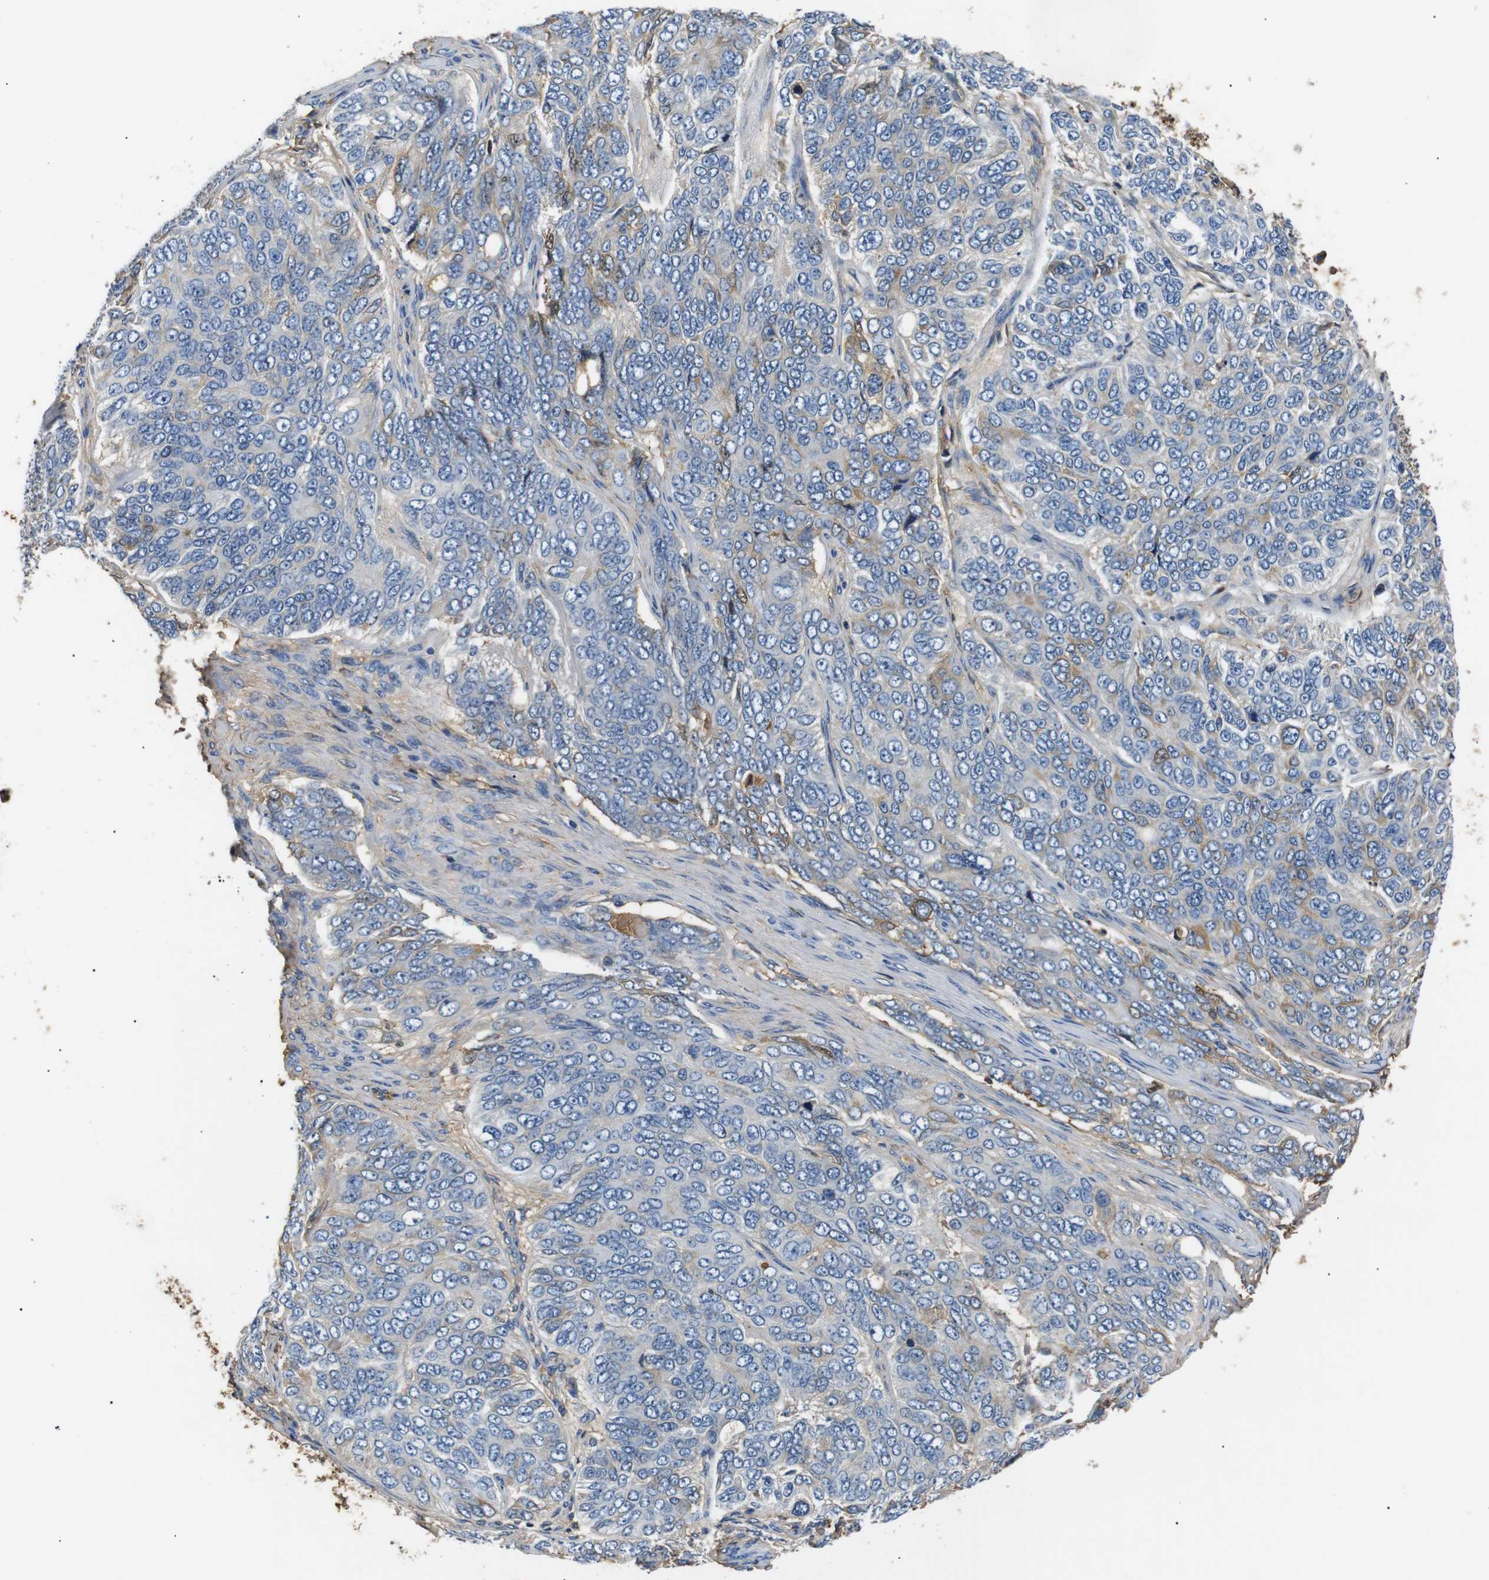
{"staining": {"intensity": "weak", "quantity": ">75%", "location": "cytoplasmic/membranous,nuclear"}, "tissue": "ovarian cancer", "cell_type": "Tumor cells", "image_type": "cancer", "snomed": [{"axis": "morphology", "description": "Carcinoma, endometroid"}, {"axis": "topography", "description": "Ovary"}], "caption": "Immunohistochemical staining of human ovarian cancer (endometroid carcinoma) demonstrates low levels of weak cytoplasmic/membranous and nuclear positivity in approximately >75% of tumor cells.", "gene": "LHCGR", "patient": {"sex": "female", "age": 51}}